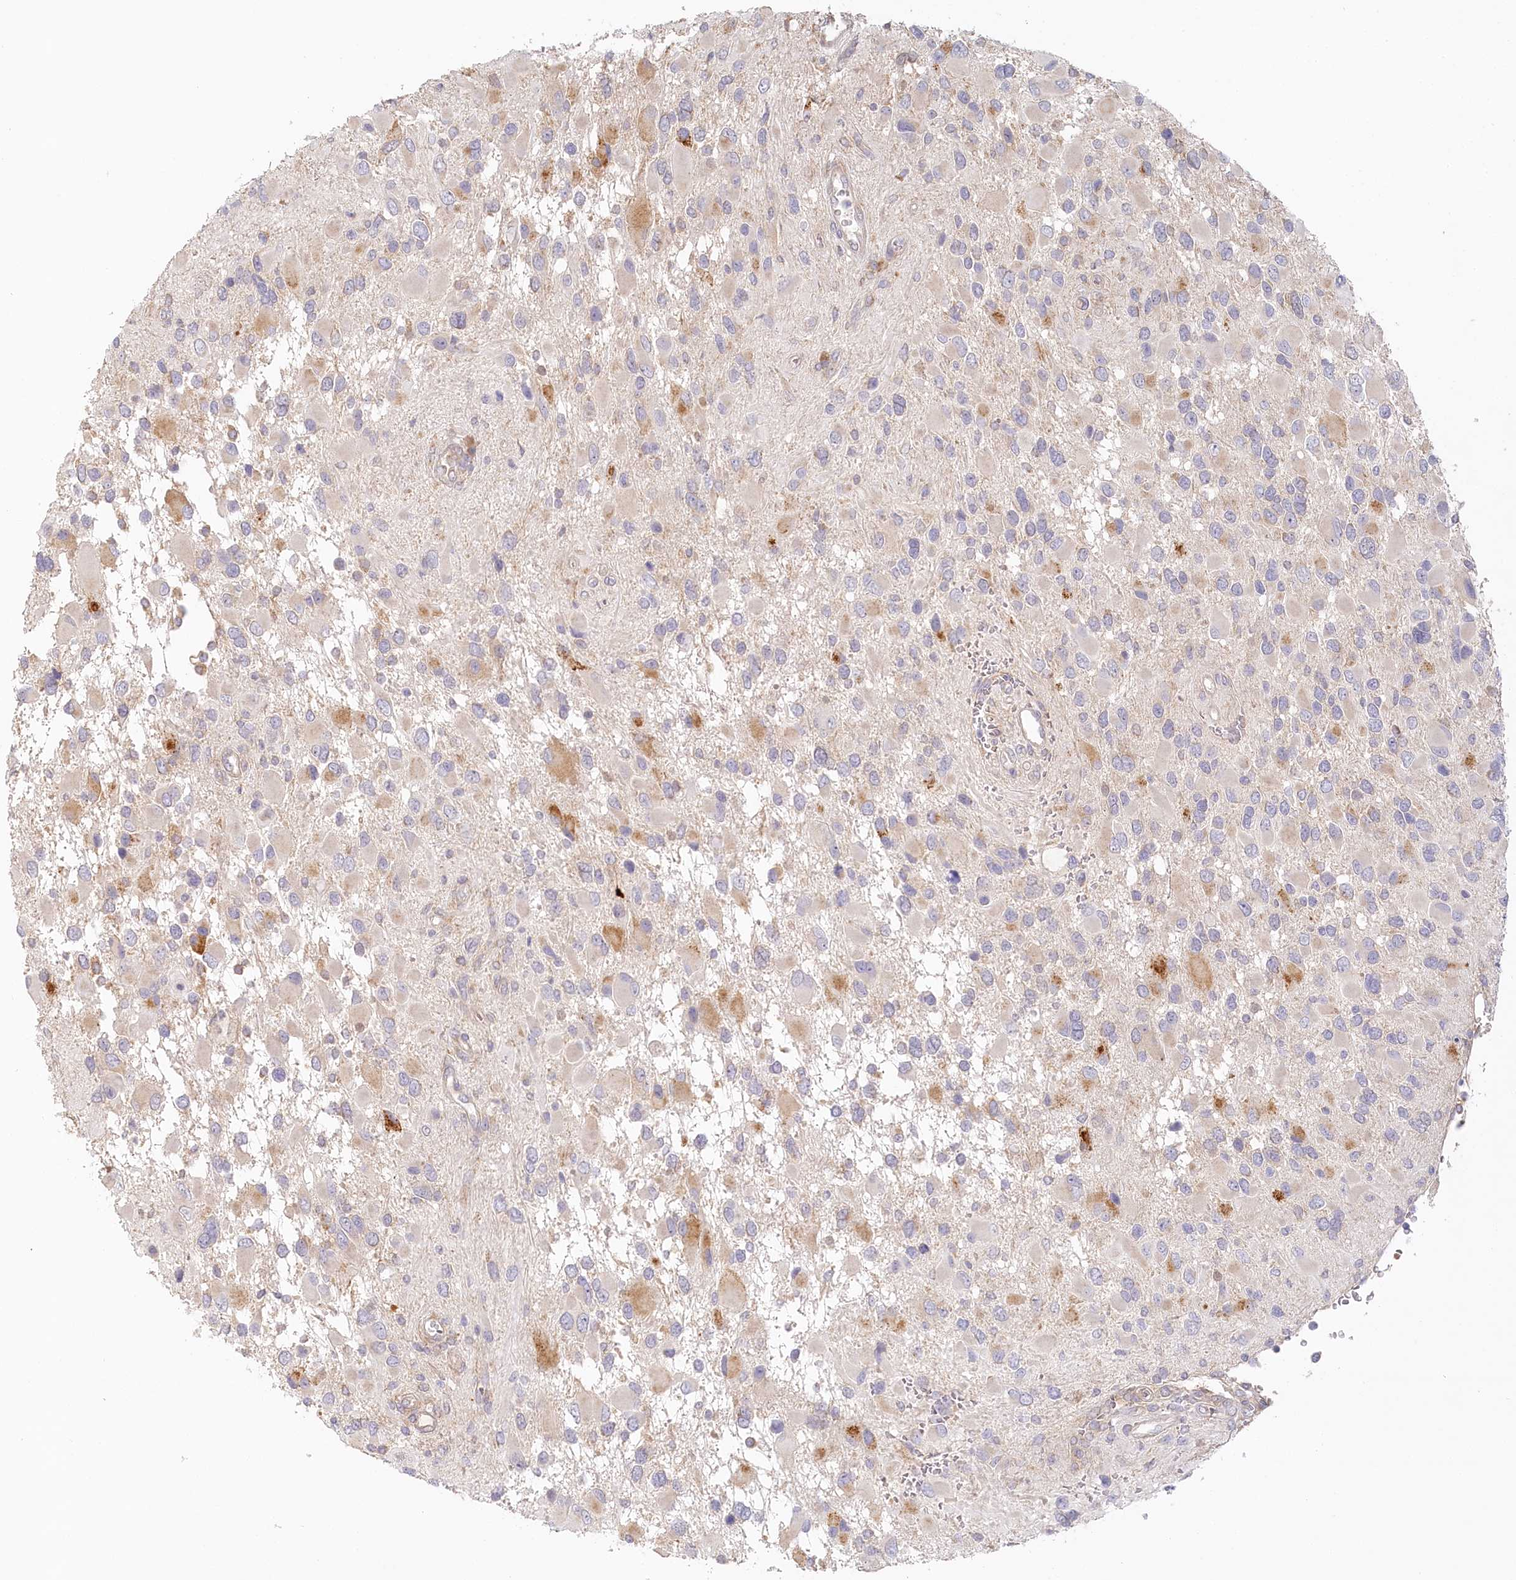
{"staining": {"intensity": "moderate", "quantity": "<25%", "location": "cytoplasmic/membranous"}, "tissue": "glioma", "cell_type": "Tumor cells", "image_type": "cancer", "snomed": [{"axis": "morphology", "description": "Glioma, malignant, High grade"}, {"axis": "topography", "description": "Brain"}], "caption": "High-grade glioma (malignant) stained with a protein marker demonstrates moderate staining in tumor cells.", "gene": "VSIG1", "patient": {"sex": "male", "age": 53}}